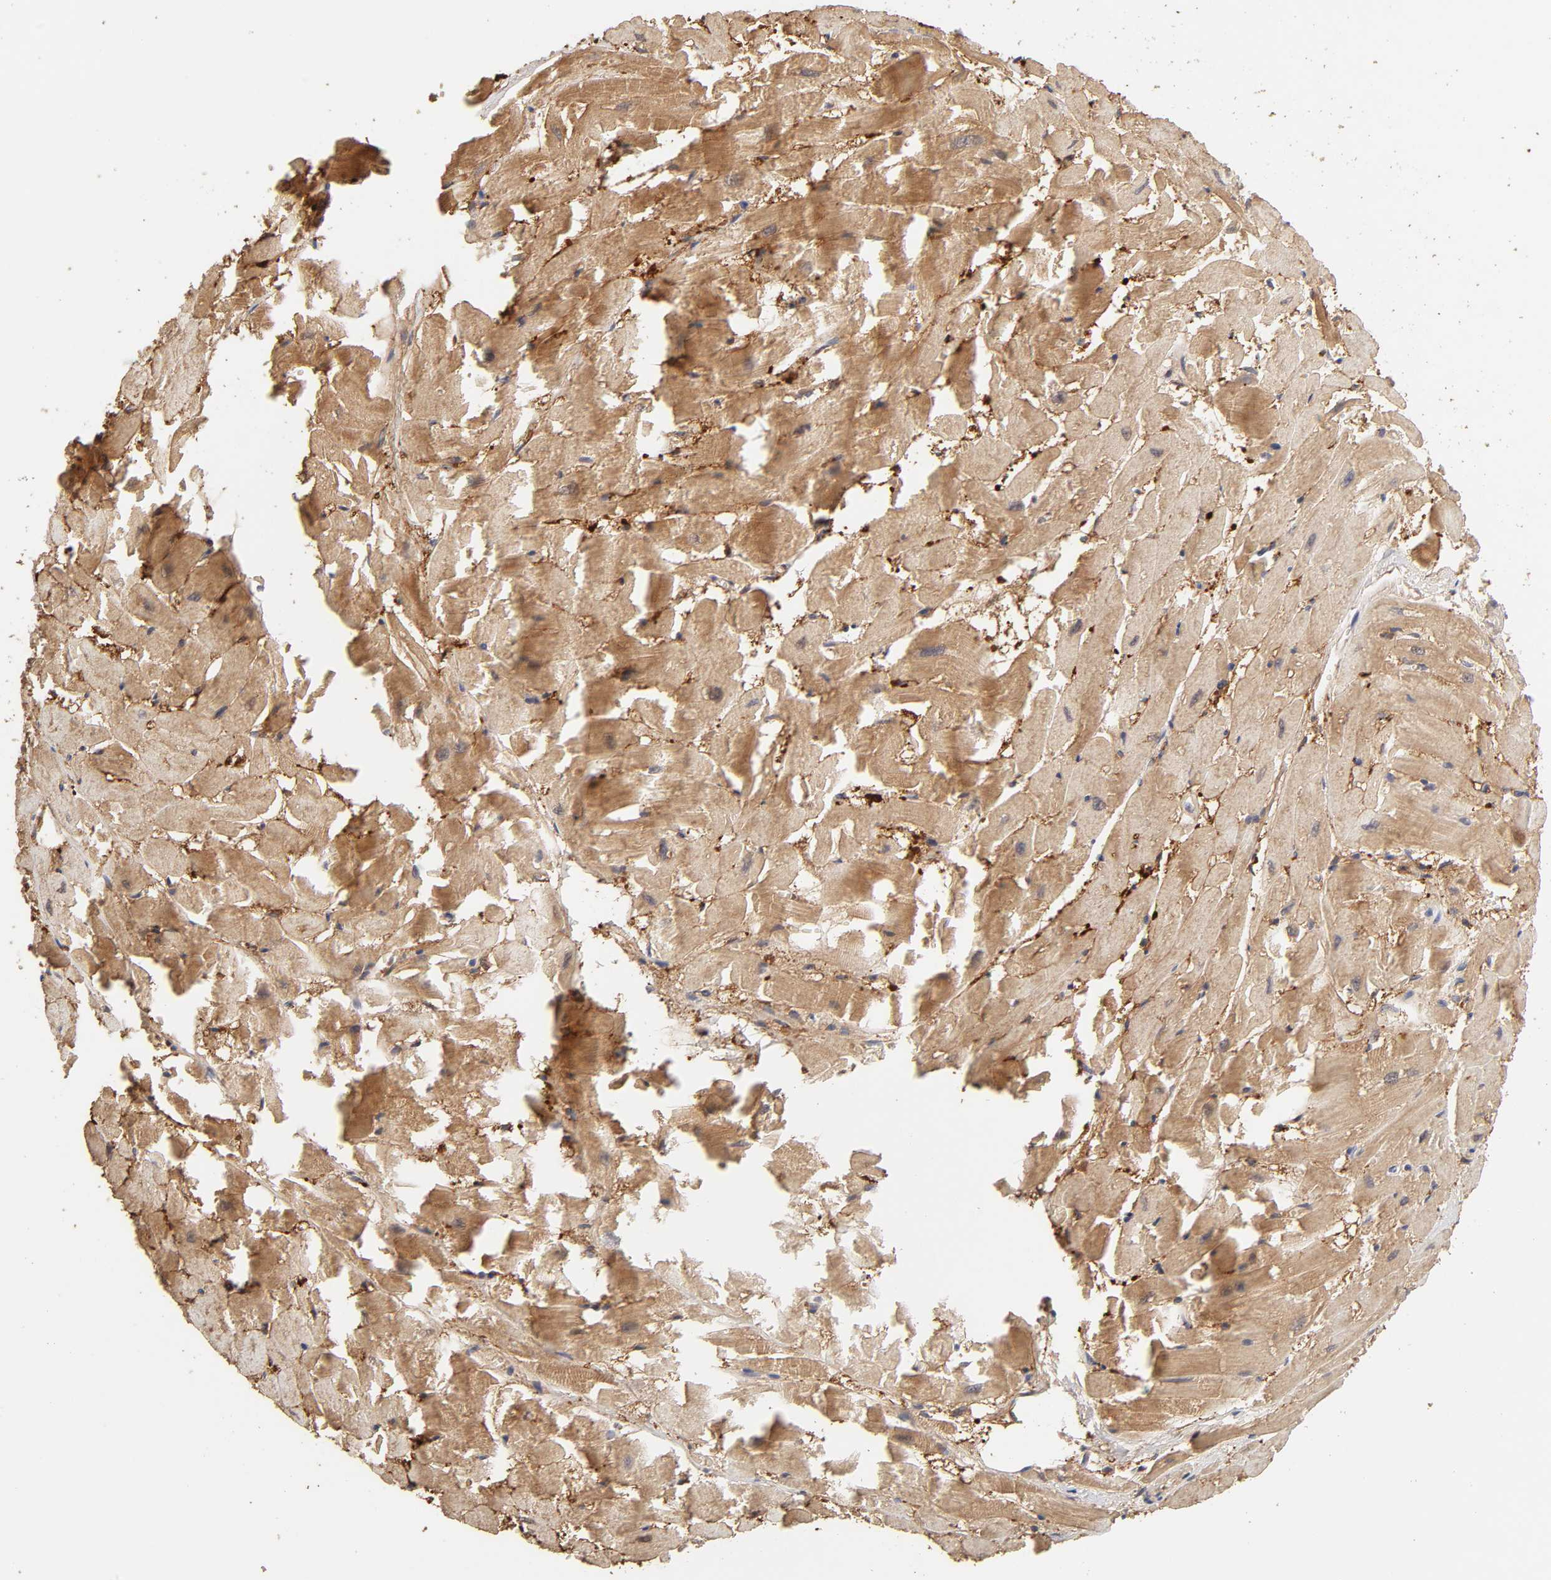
{"staining": {"intensity": "moderate", "quantity": "25%-75%", "location": "cytoplasmic/membranous,nuclear"}, "tissue": "heart muscle", "cell_type": "Cardiomyocytes", "image_type": "normal", "snomed": [{"axis": "morphology", "description": "Normal tissue, NOS"}, {"axis": "topography", "description": "Heart"}], "caption": "The histopathology image exhibits immunohistochemical staining of normal heart muscle. There is moderate cytoplasmic/membranous,nuclear staining is identified in about 25%-75% of cardiomyocytes. (DAB IHC, brown staining for protein, blue staining for nuclei).", "gene": "AP1G2", "patient": {"sex": "female", "age": 19}}